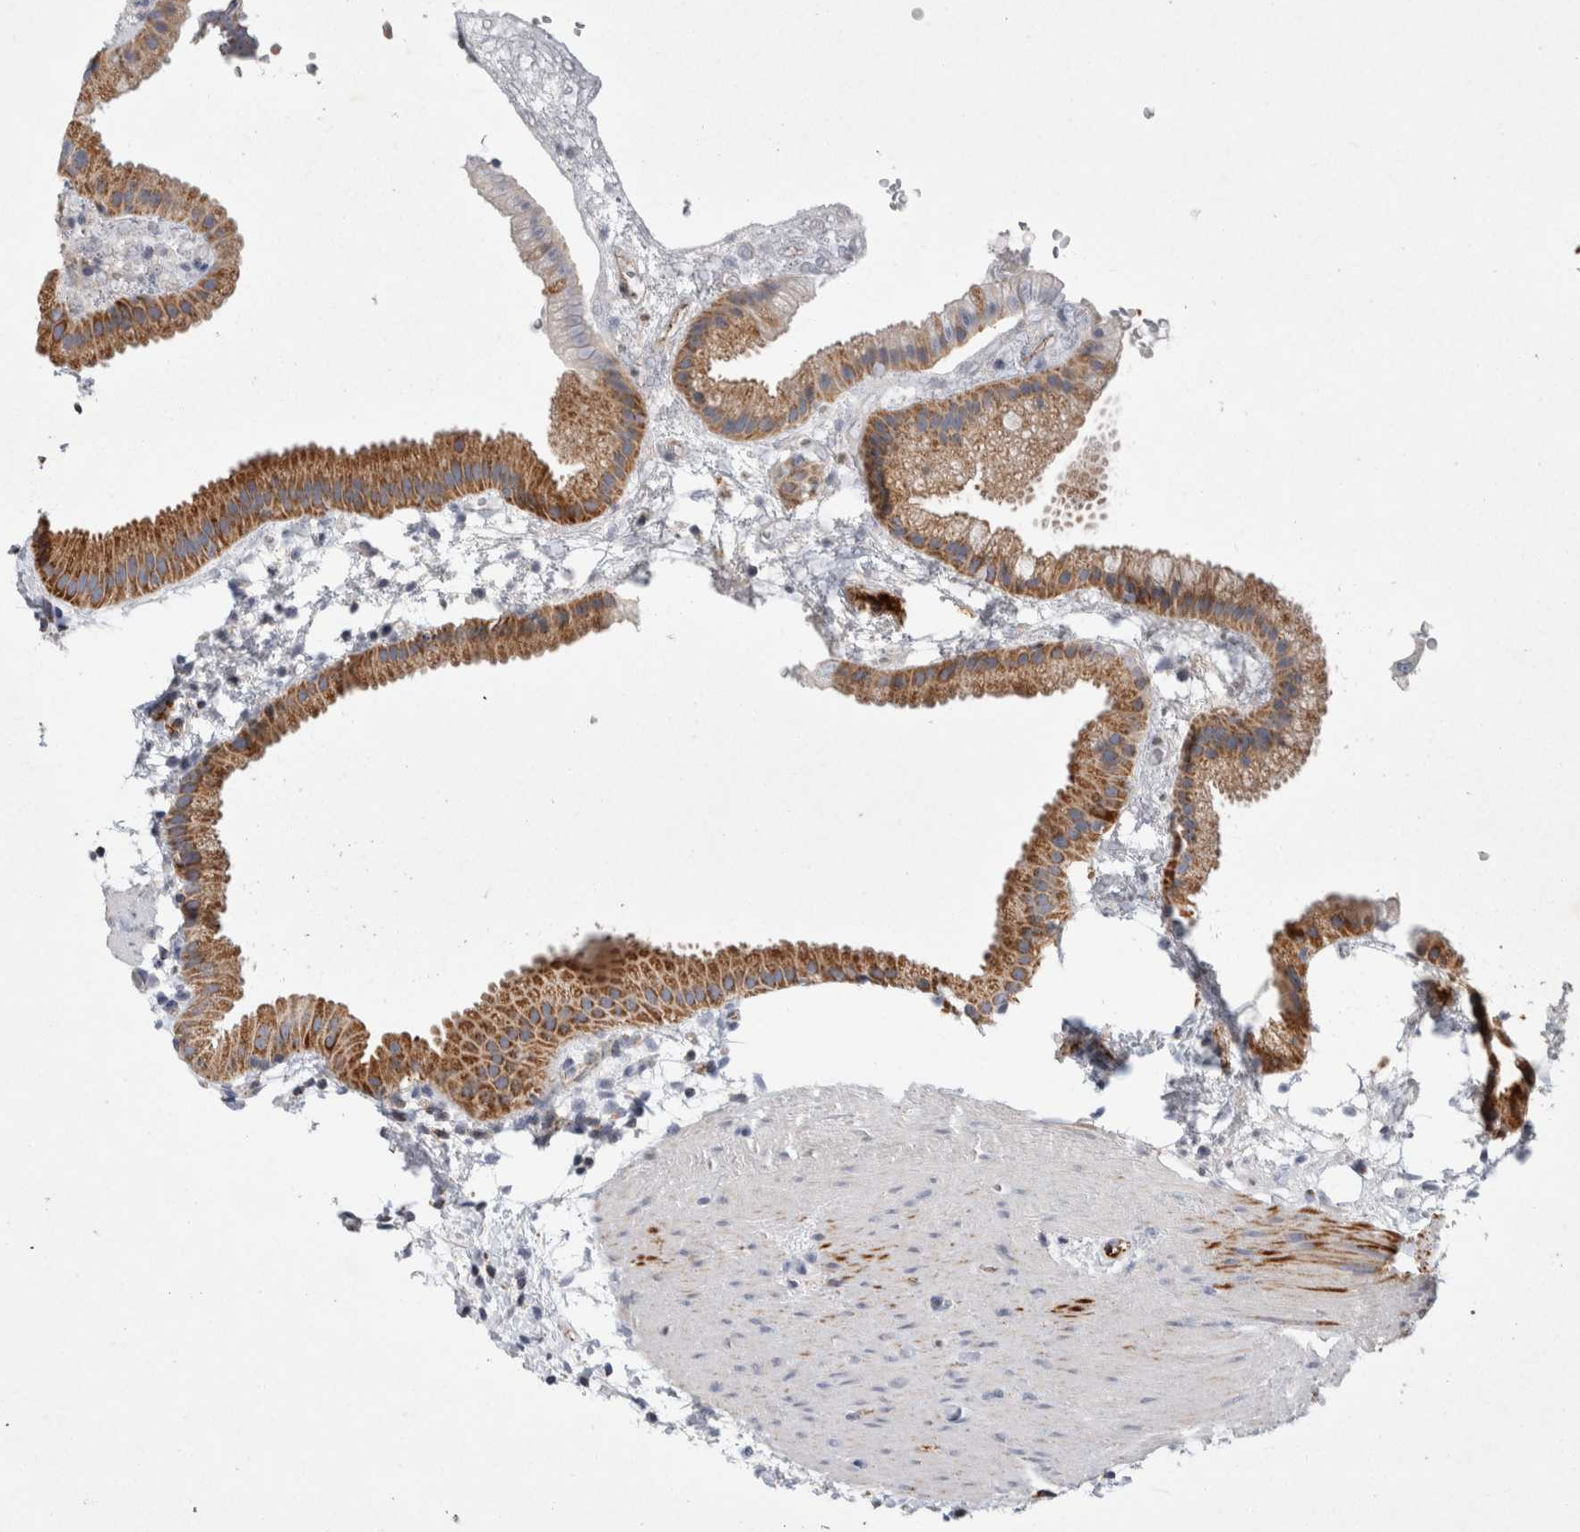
{"staining": {"intensity": "strong", "quantity": ">75%", "location": "cytoplasmic/membranous"}, "tissue": "gallbladder", "cell_type": "Glandular cells", "image_type": "normal", "snomed": [{"axis": "morphology", "description": "Normal tissue, NOS"}, {"axis": "topography", "description": "Gallbladder"}], "caption": "Glandular cells show high levels of strong cytoplasmic/membranous staining in approximately >75% of cells in benign gallbladder.", "gene": "IARS2", "patient": {"sex": "female", "age": 64}}